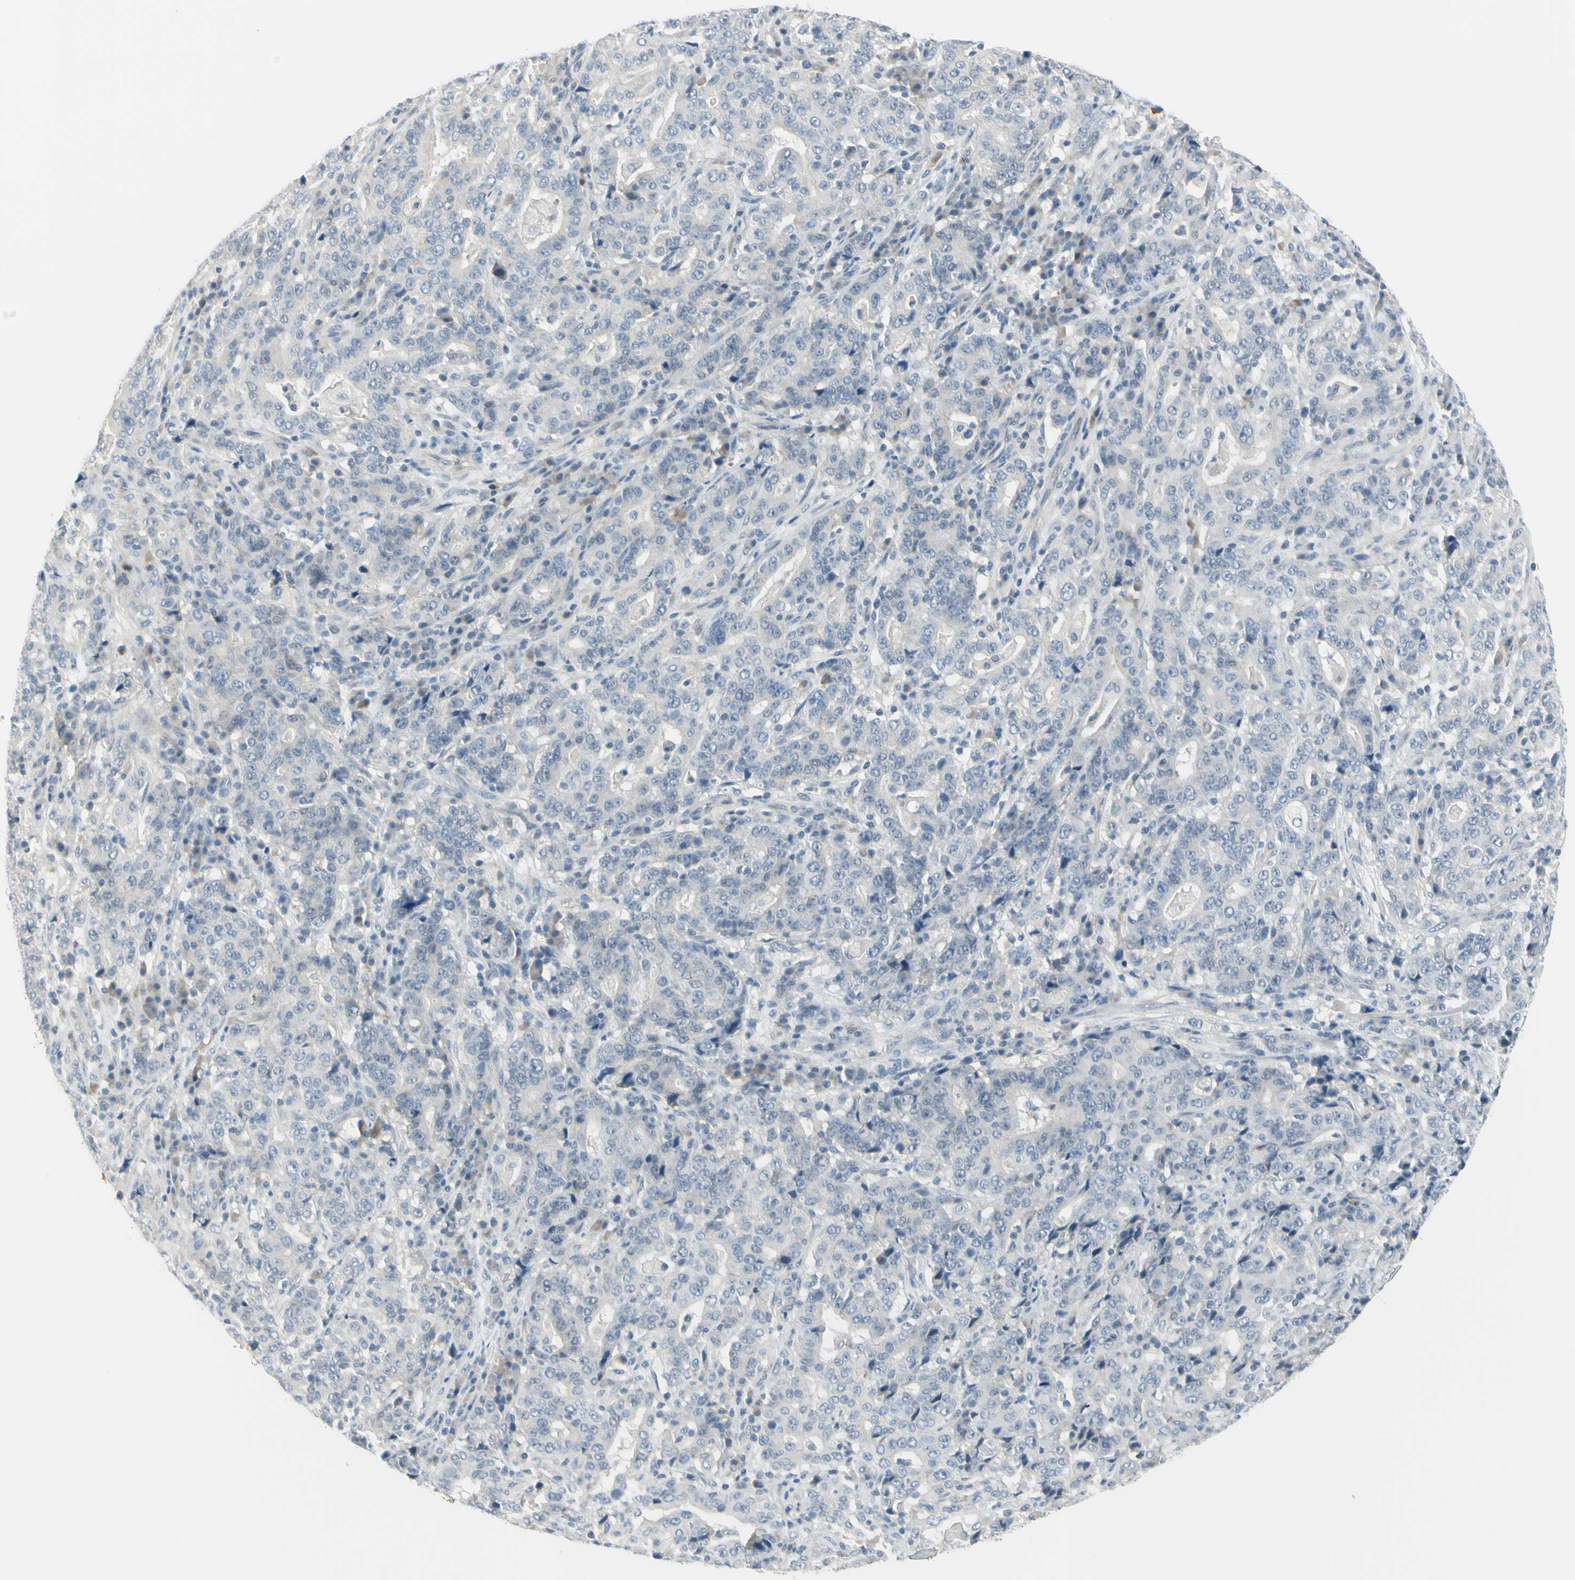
{"staining": {"intensity": "negative", "quantity": "none", "location": "none"}, "tissue": "stomach cancer", "cell_type": "Tumor cells", "image_type": "cancer", "snomed": [{"axis": "morphology", "description": "Normal tissue, NOS"}, {"axis": "morphology", "description": "Adenocarcinoma, NOS"}, {"axis": "topography", "description": "Stomach, upper"}, {"axis": "topography", "description": "Stomach"}], "caption": "DAB immunohistochemical staining of stomach cancer reveals no significant expression in tumor cells.", "gene": "ASB9", "patient": {"sex": "male", "age": 59}}